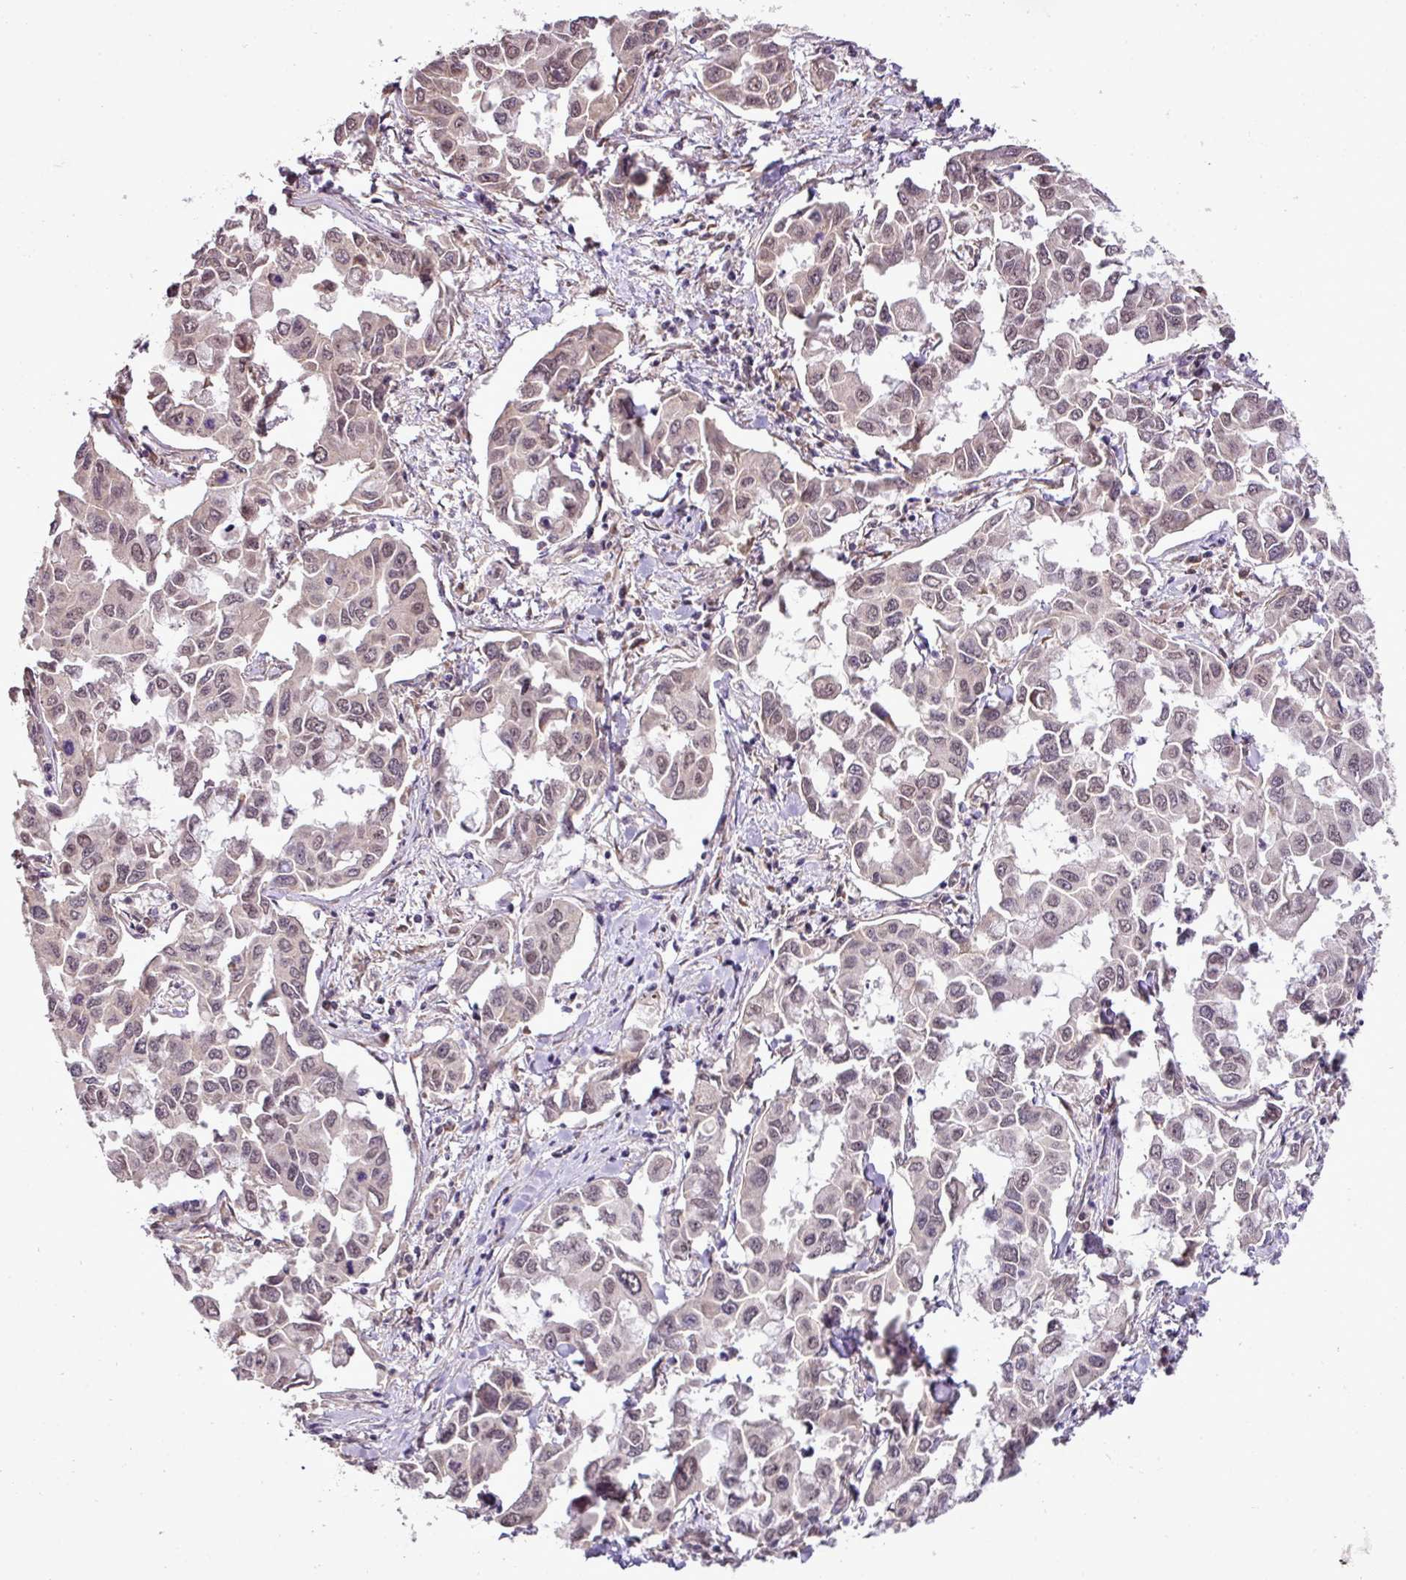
{"staining": {"intensity": "weak", "quantity": "25%-75%", "location": "nuclear"}, "tissue": "lung cancer", "cell_type": "Tumor cells", "image_type": "cancer", "snomed": [{"axis": "morphology", "description": "Adenocarcinoma, NOS"}, {"axis": "topography", "description": "Lung"}], "caption": "Tumor cells reveal low levels of weak nuclear expression in approximately 25%-75% of cells in adenocarcinoma (lung). (DAB IHC with brightfield microscopy, high magnification).", "gene": "DNAAF4", "patient": {"sex": "male", "age": 64}}